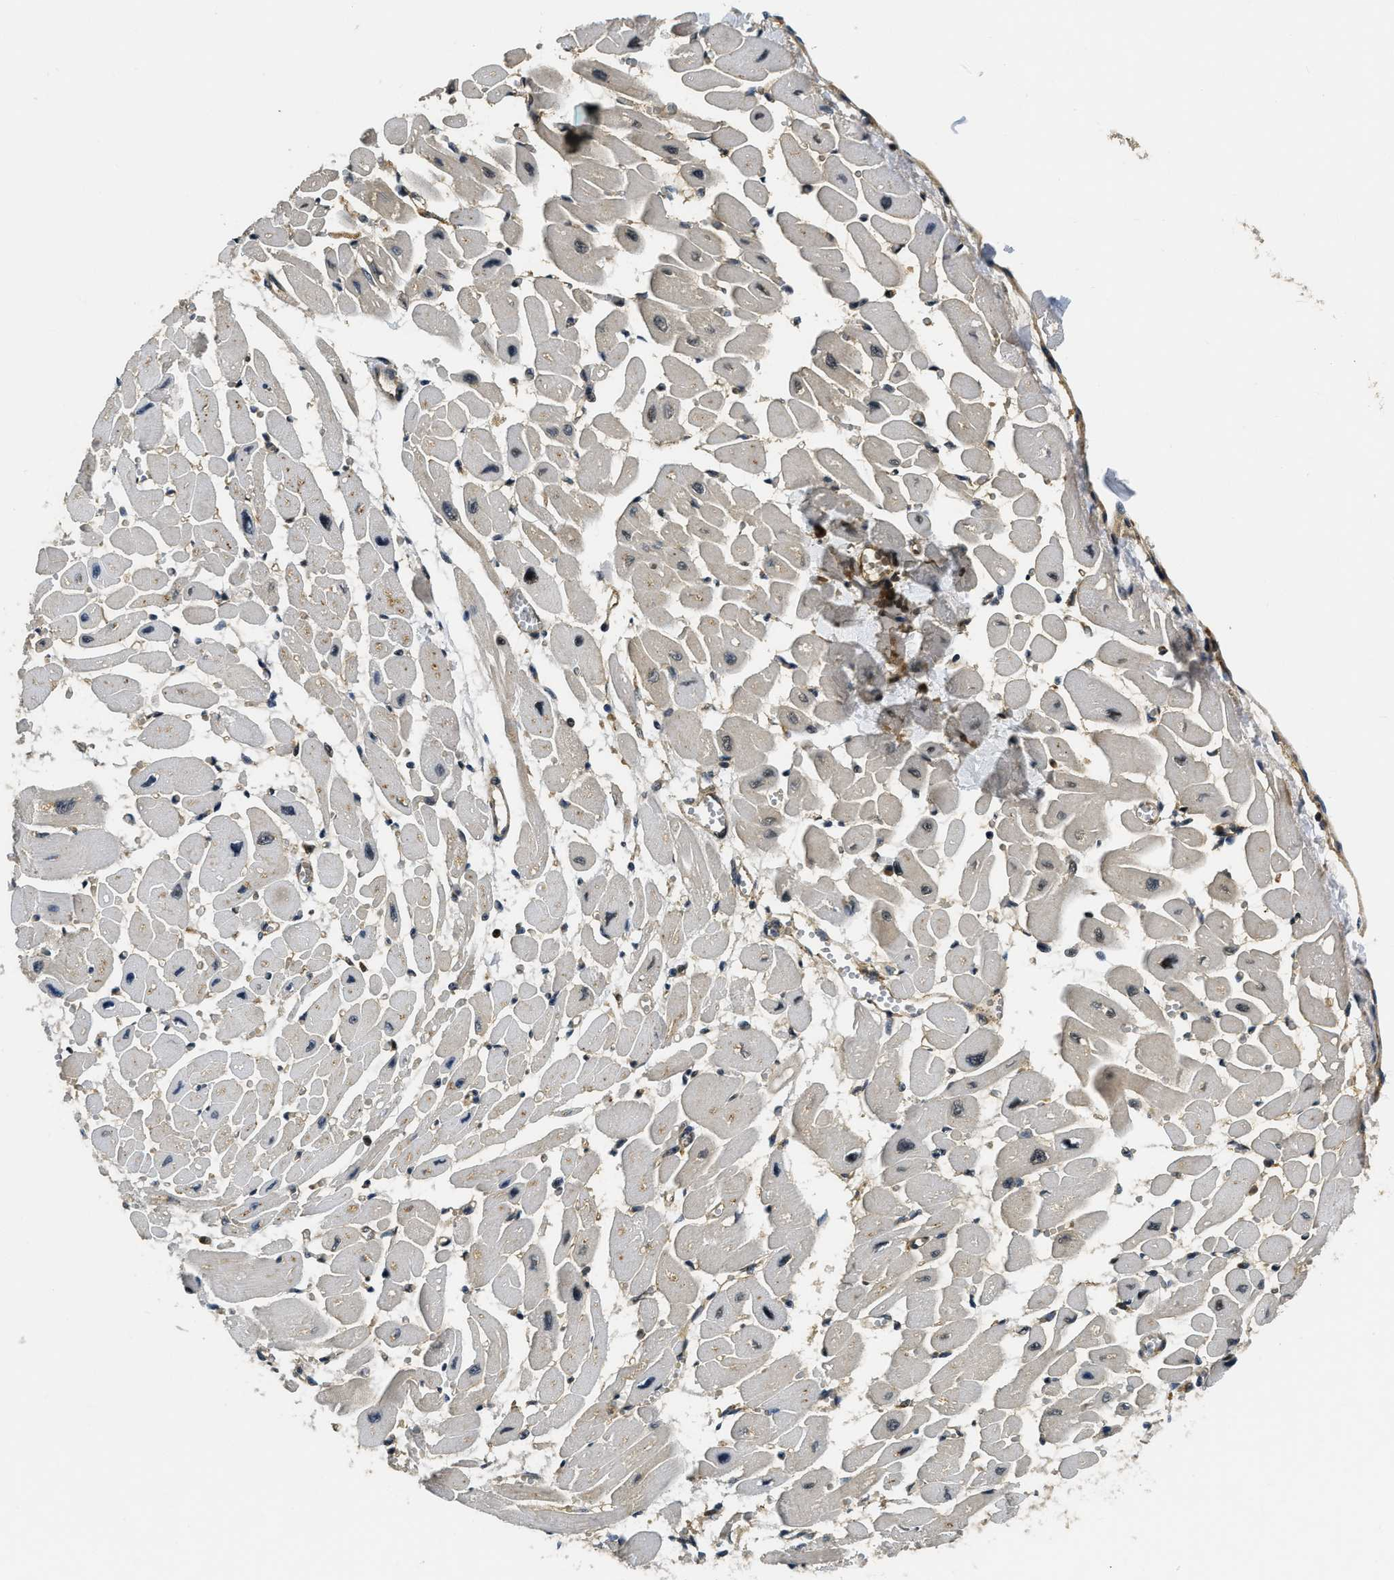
{"staining": {"intensity": "moderate", "quantity": "25%-75%", "location": "cytoplasmic/membranous,nuclear"}, "tissue": "heart muscle", "cell_type": "Cardiomyocytes", "image_type": "normal", "snomed": [{"axis": "morphology", "description": "Normal tissue, NOS"}, {"axis": "topography", "description": "Heart"}], "caption": "An image of heart muscle stained for a protein displays moderate cytoplasmic/membranous,nuclear brown staining in cardiomyocytes. (Brightfield microscopy of DAB IHC at high magnification).", "gene": "ADSL", "patient": {"sex": "female", "age": 54}}